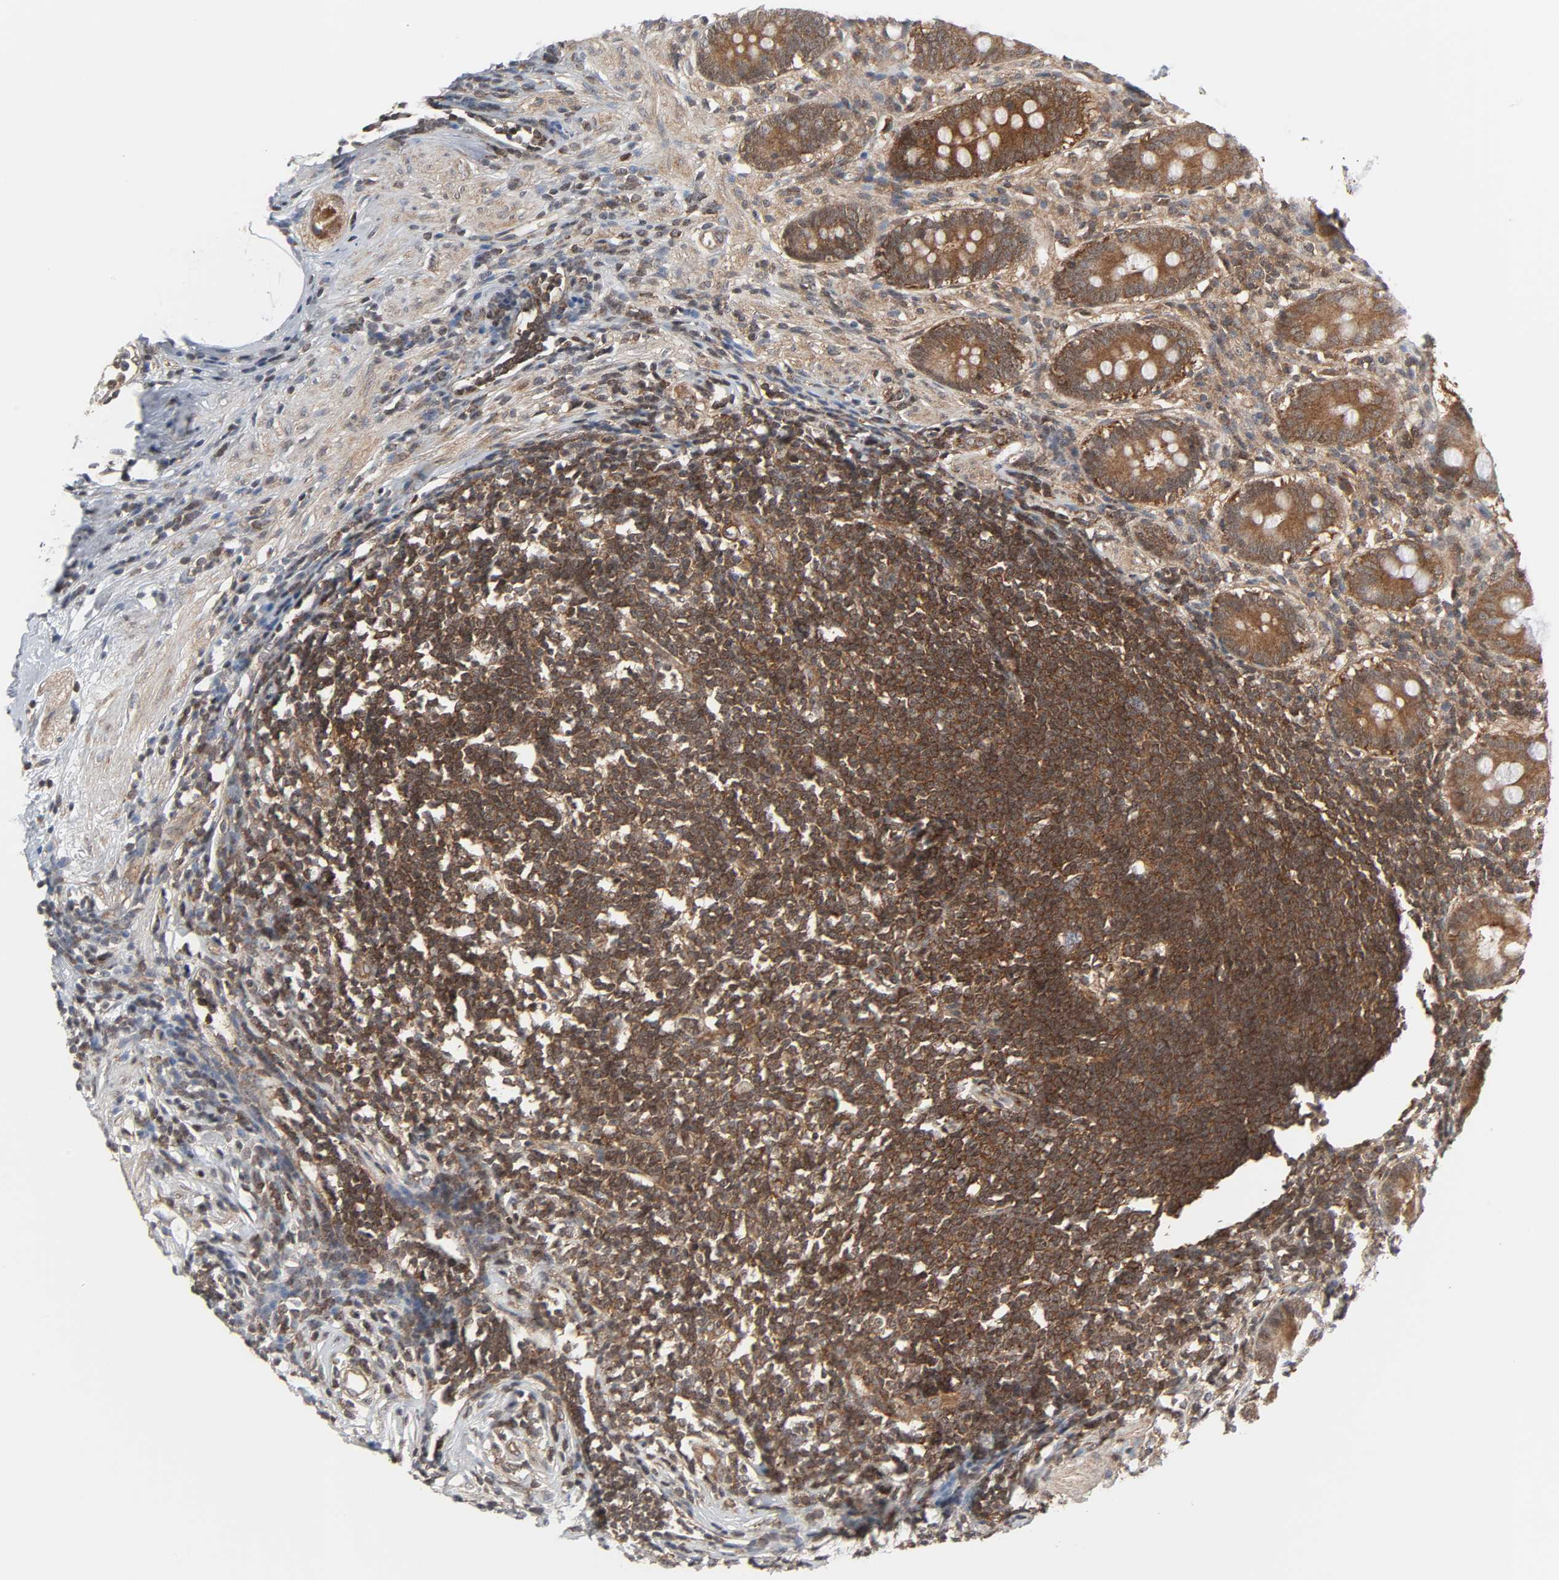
{"staining": {"intensity": "moderate", "quantity": ">75%", "location": "cytoplasmic/membranous"}, "tissue": "appendix", "cell_type": "Glandular cells", "image_type": "normal", "snomed": [{"axis": "morphology", "description": "Normal tissue, NOS"}, {"axis": "topography", "description": "Appendix"}], "caption": "Protein staining exhibits moderate cytoplasmic/membranous positivity in approximately >75% of glandular cells in benign appendix.", "gene": "GSK3A", "patient": {"sex": "female", "age": 50}}